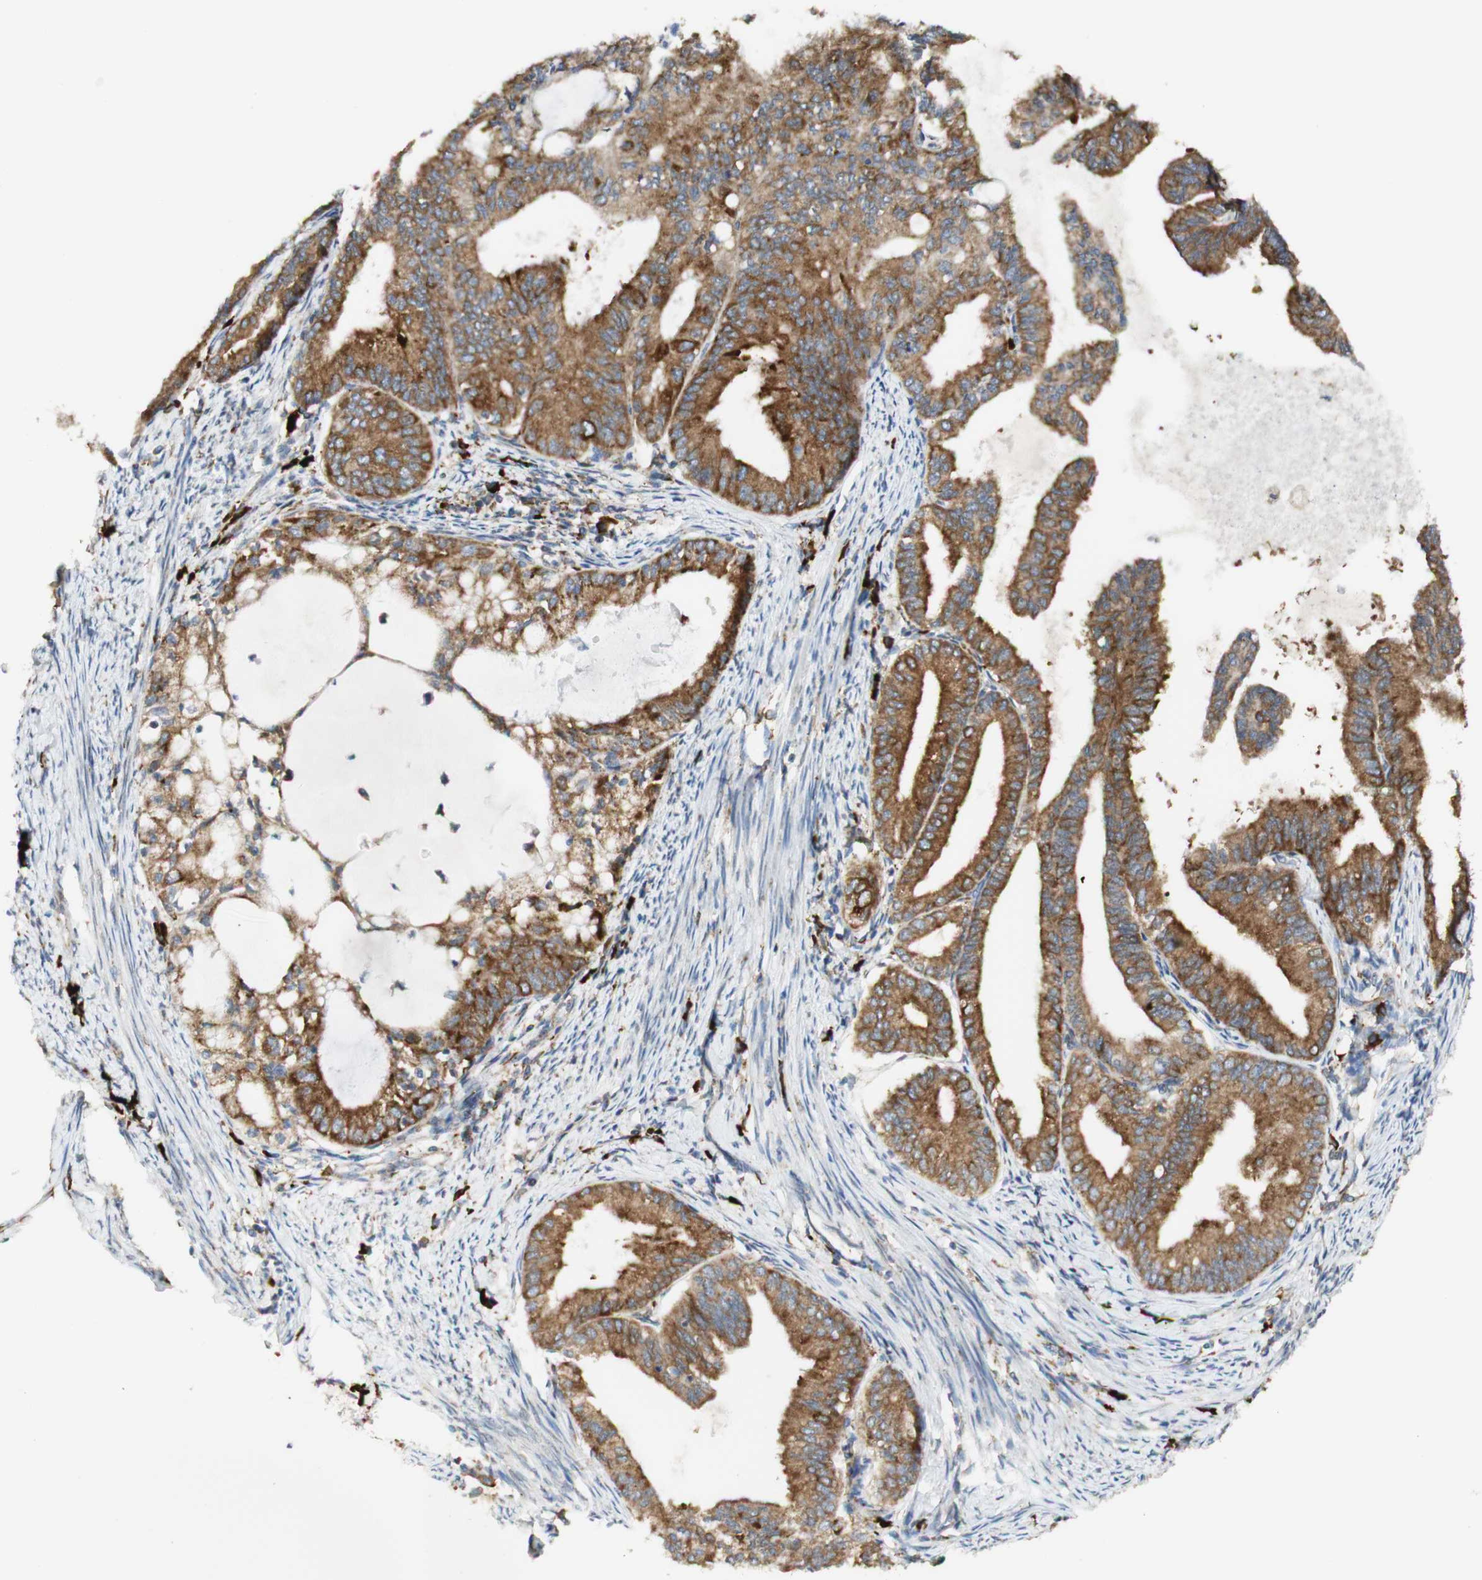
{"staining": {"intensity": "moderate", "quantity": ">75%", "location": "cytoplasmic/membranous"}, "tissue": "endometrial cancer", "cell_type": "Tumor cells", "image_type": "cancer", "snomed": [{"axis": "morphology", "description": "Adenocarcinoma, NOS"}, {"axis": "topography", "description": "Endometrium"}], "caption": "Protein expression analysis of human endometrial adenocarcinoma reveals moderate cytoplasmic/membranous expression in approximately >75% of tumor cells.", "gene": "MANF", "patient": {"sex": "female", "age": 86}}